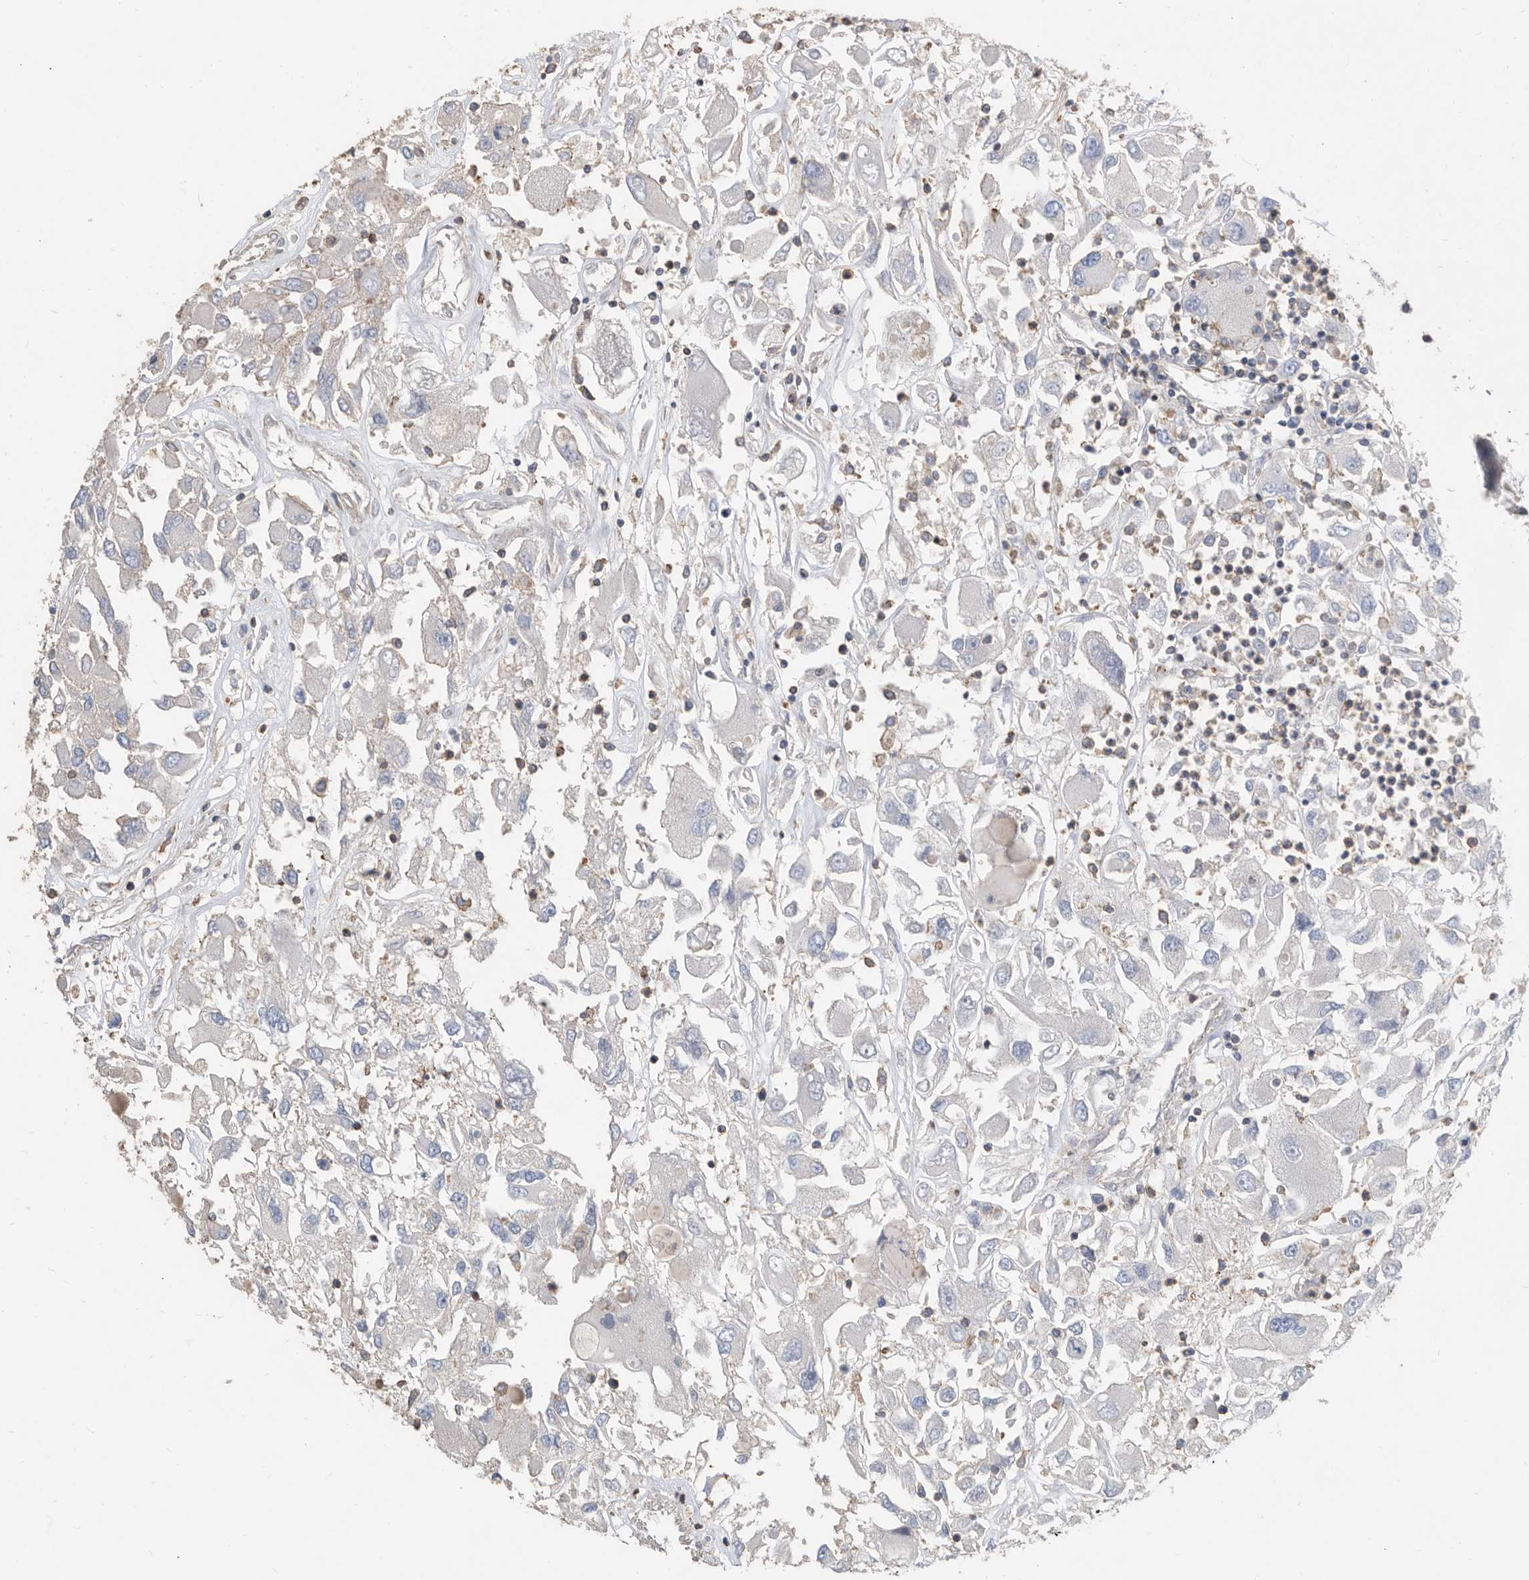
{"staining": {"intensity": "negative", "quantity": "none", "location": "none"}, "tissue": "renal cancer", "cell_type": "Tumor cells", "image_type": "cancer", "snomed": [{"axis": "morphology", "description": "Adenocarcinoma, NOS"}, {"axis": "topography", "description": "Kidney"}], "caption": "Immunohistochemical staining of human renal cancer demonstrates no significant expression in tumor cells. The staining is performed using DAB (3,3'-diaminobenzidine) brown chromogen with nuclei counter-stained in using hematoxylin.", "gene": "MS4A4A", "patient": {"sex": "female", "age": 52}}